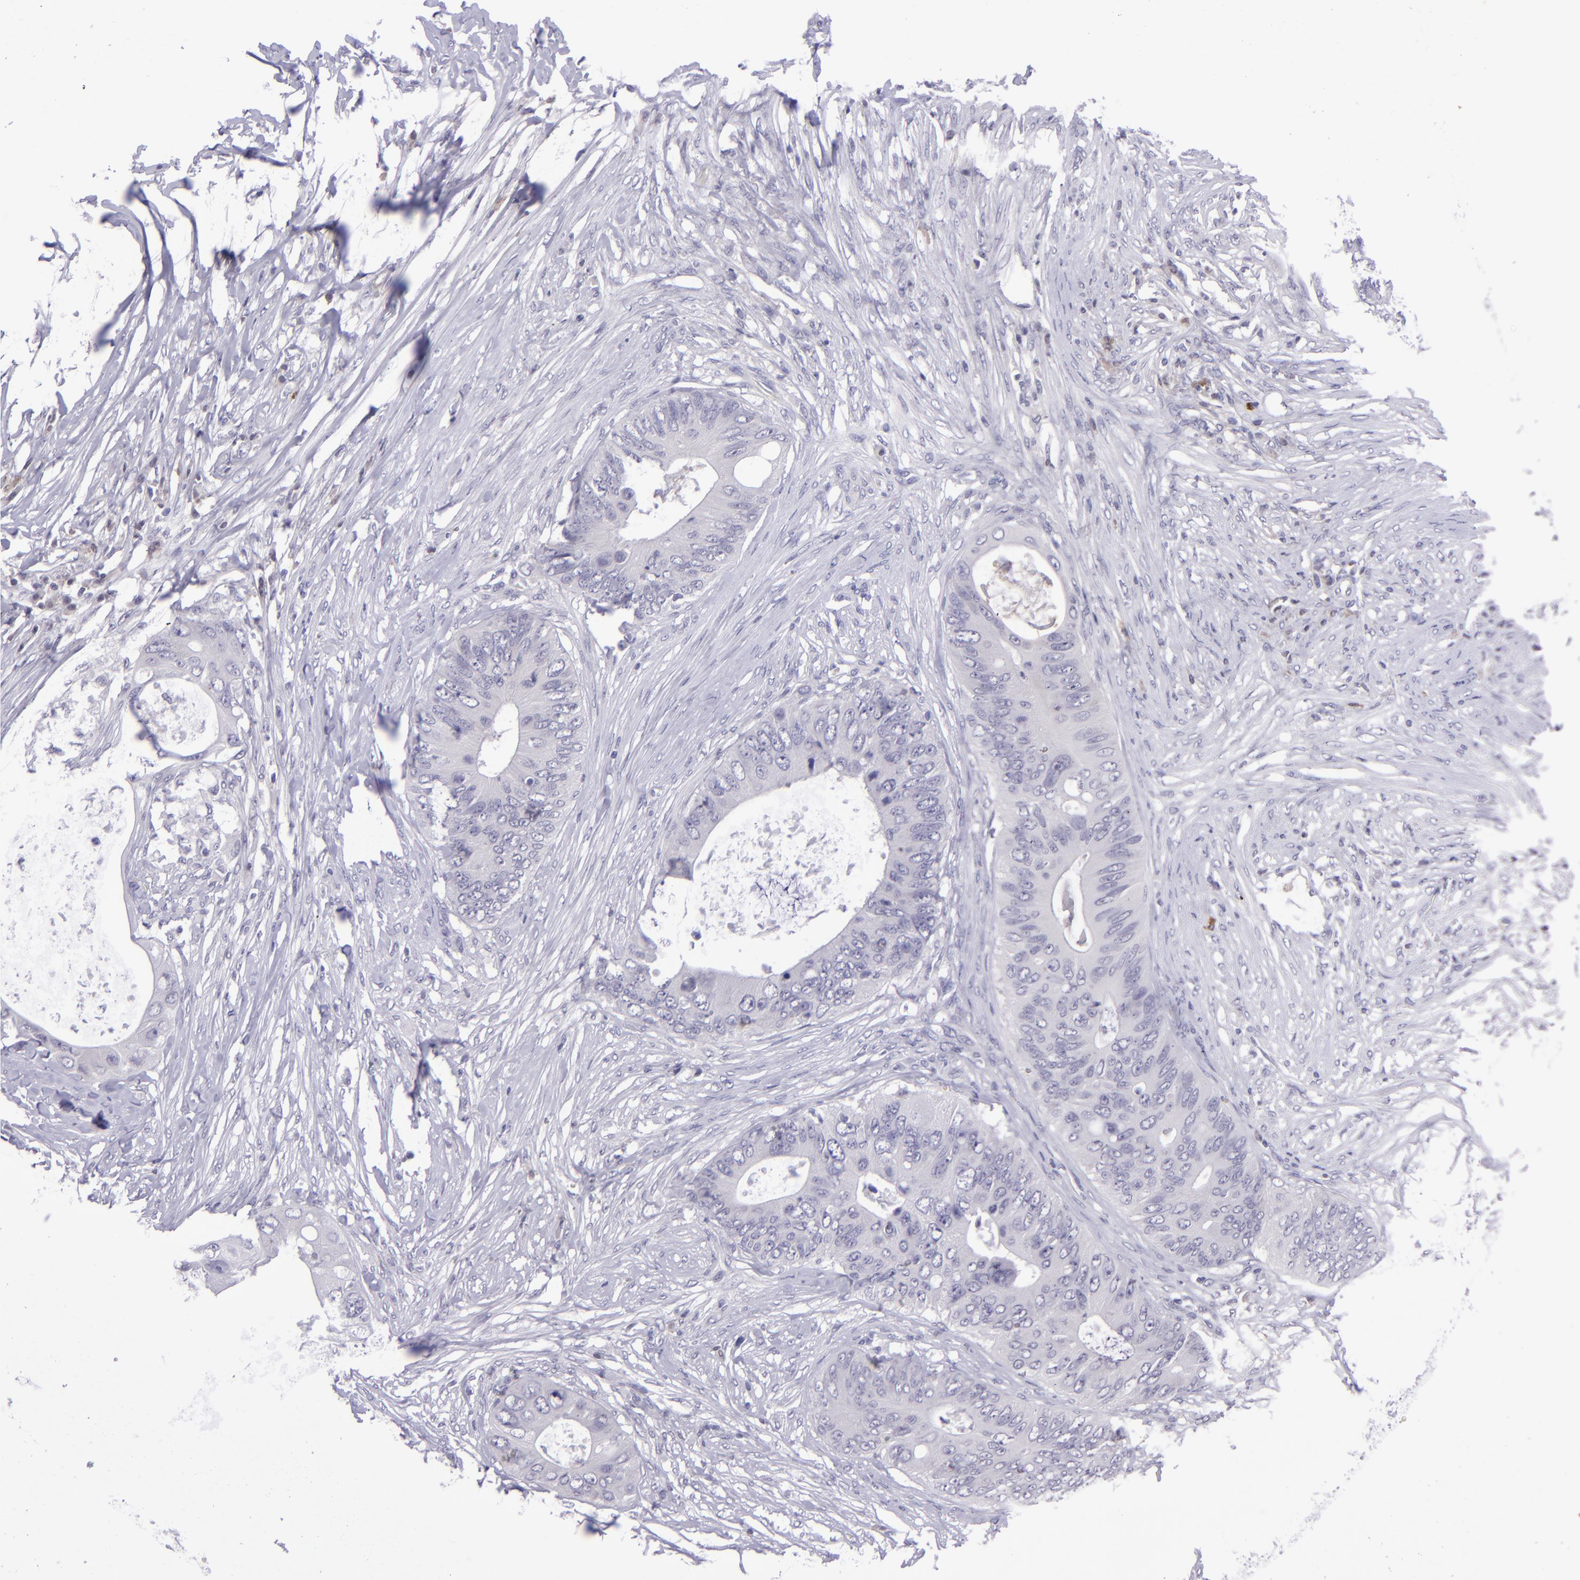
{"staining": {"intensity": "negative", "quantity": "none", "location": "none"}, "tissue": "colorectal cancer", "cell_type": "Tumor cells", "image_type": "cancer", "snomed": [{"axis": "morphology", "description": "Adenocarcinoma, NOS"}, {"axis": "topography", "description": "Colon"}], "caption": "The IHC micrograph has no significant expression in tumor cells of adenocarcinoma (colorectal) tissue.", "gene": "POU2F2", "patient": {"sex": "male", "age": 71}}